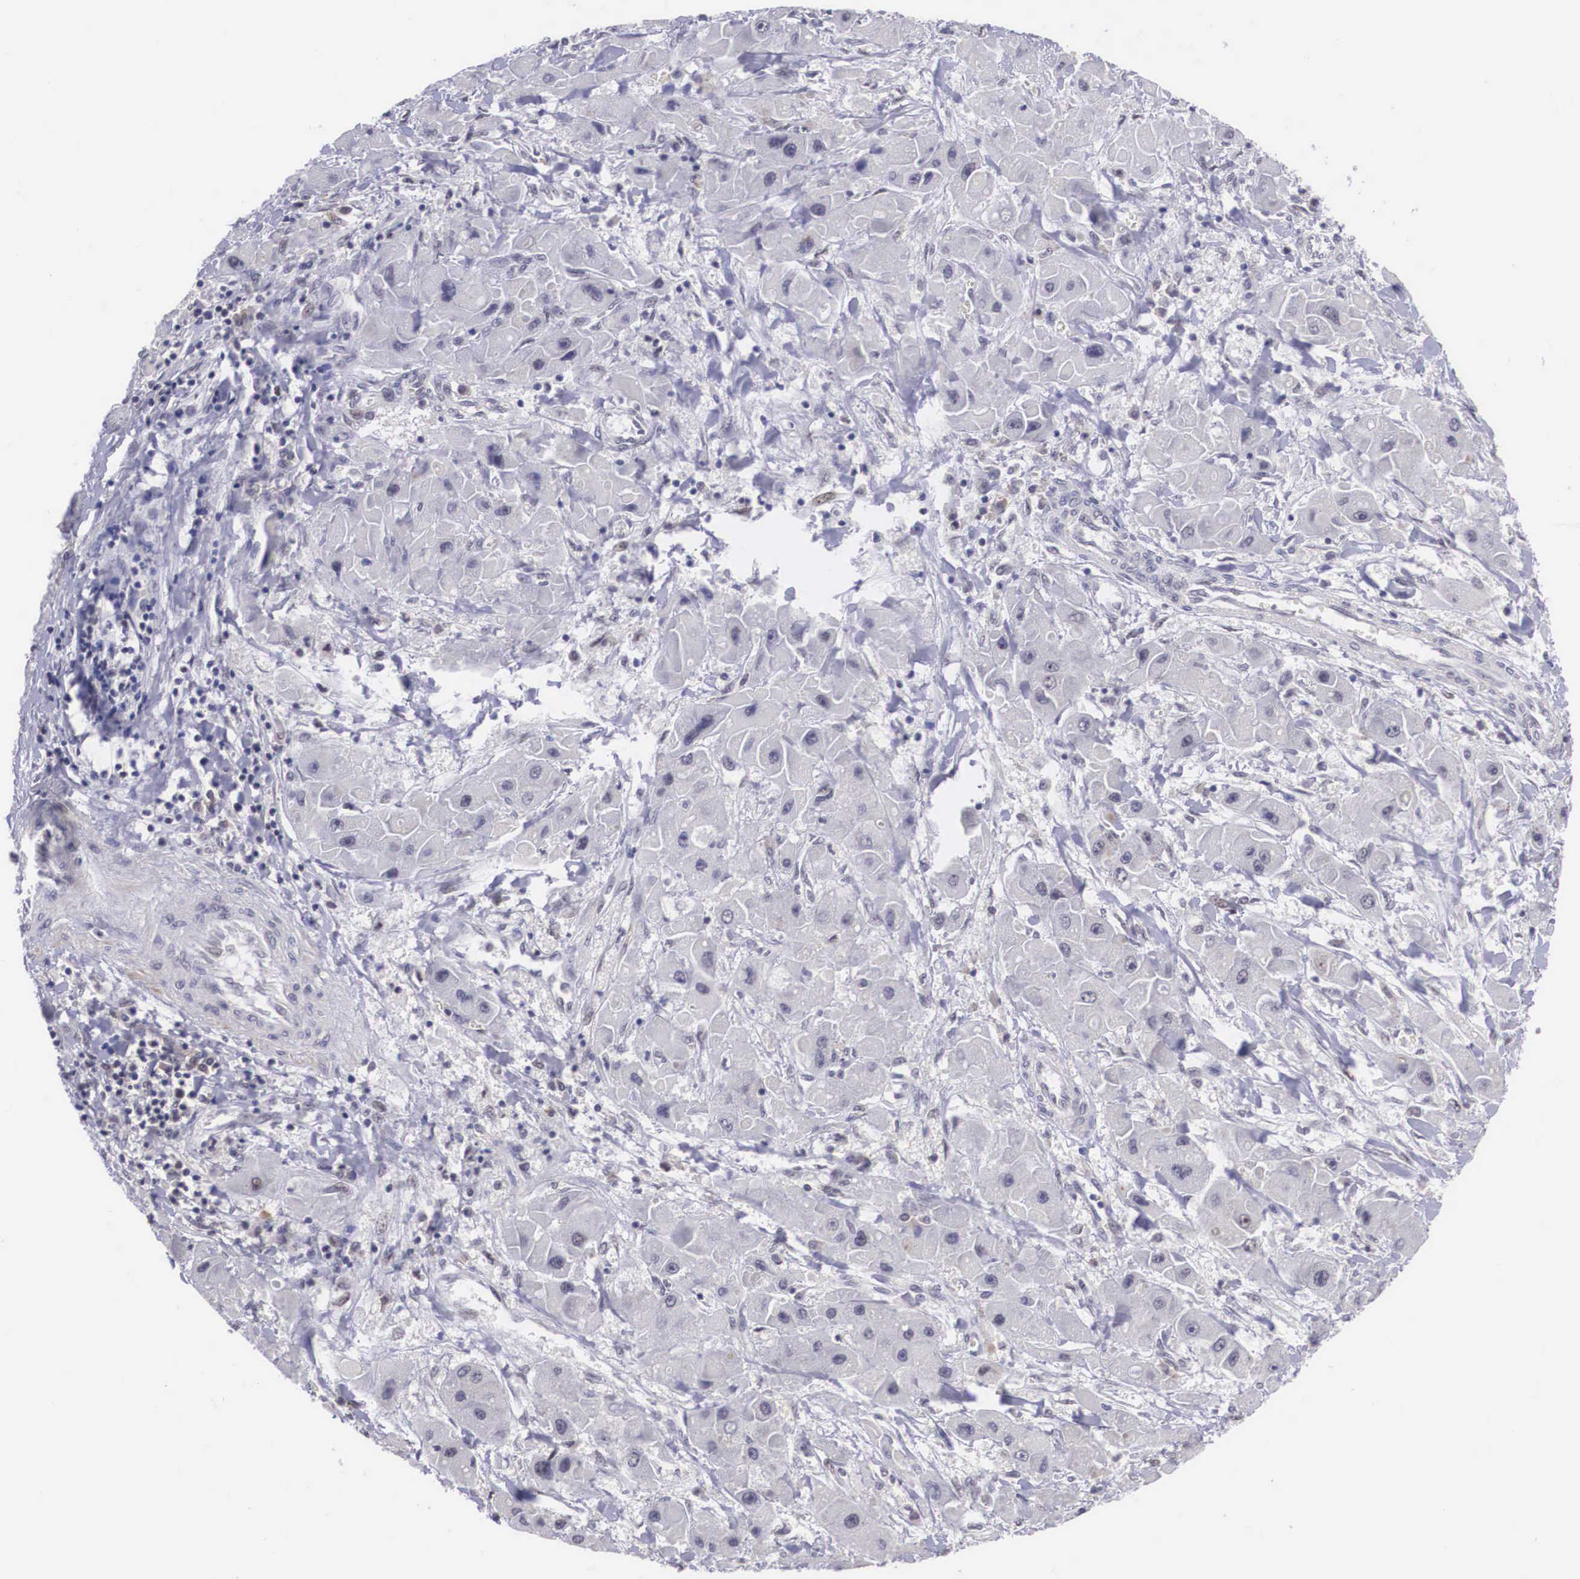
{"staining": {"intensity": "weak", "quantity": "<25%", "location": "nuclear"}, "tissue": "liver cancer", "cell_type": "Tumor cells", "image_type": "cancer", "snomed": [{"axis": "morphology", "description": "Carcinoma, Hepatocellular, NOS"}, {"axis": "topography", "description": "Liver"}], "caption": "High power microscopy histopathology image of an immunohistochemistry photomicrograph of liver cancer (hepatocellular carcinoma), revealing no significant staining in tumor cells.", "gene": "ZNF275", "patient": {"sex": "male", "age": 24}}